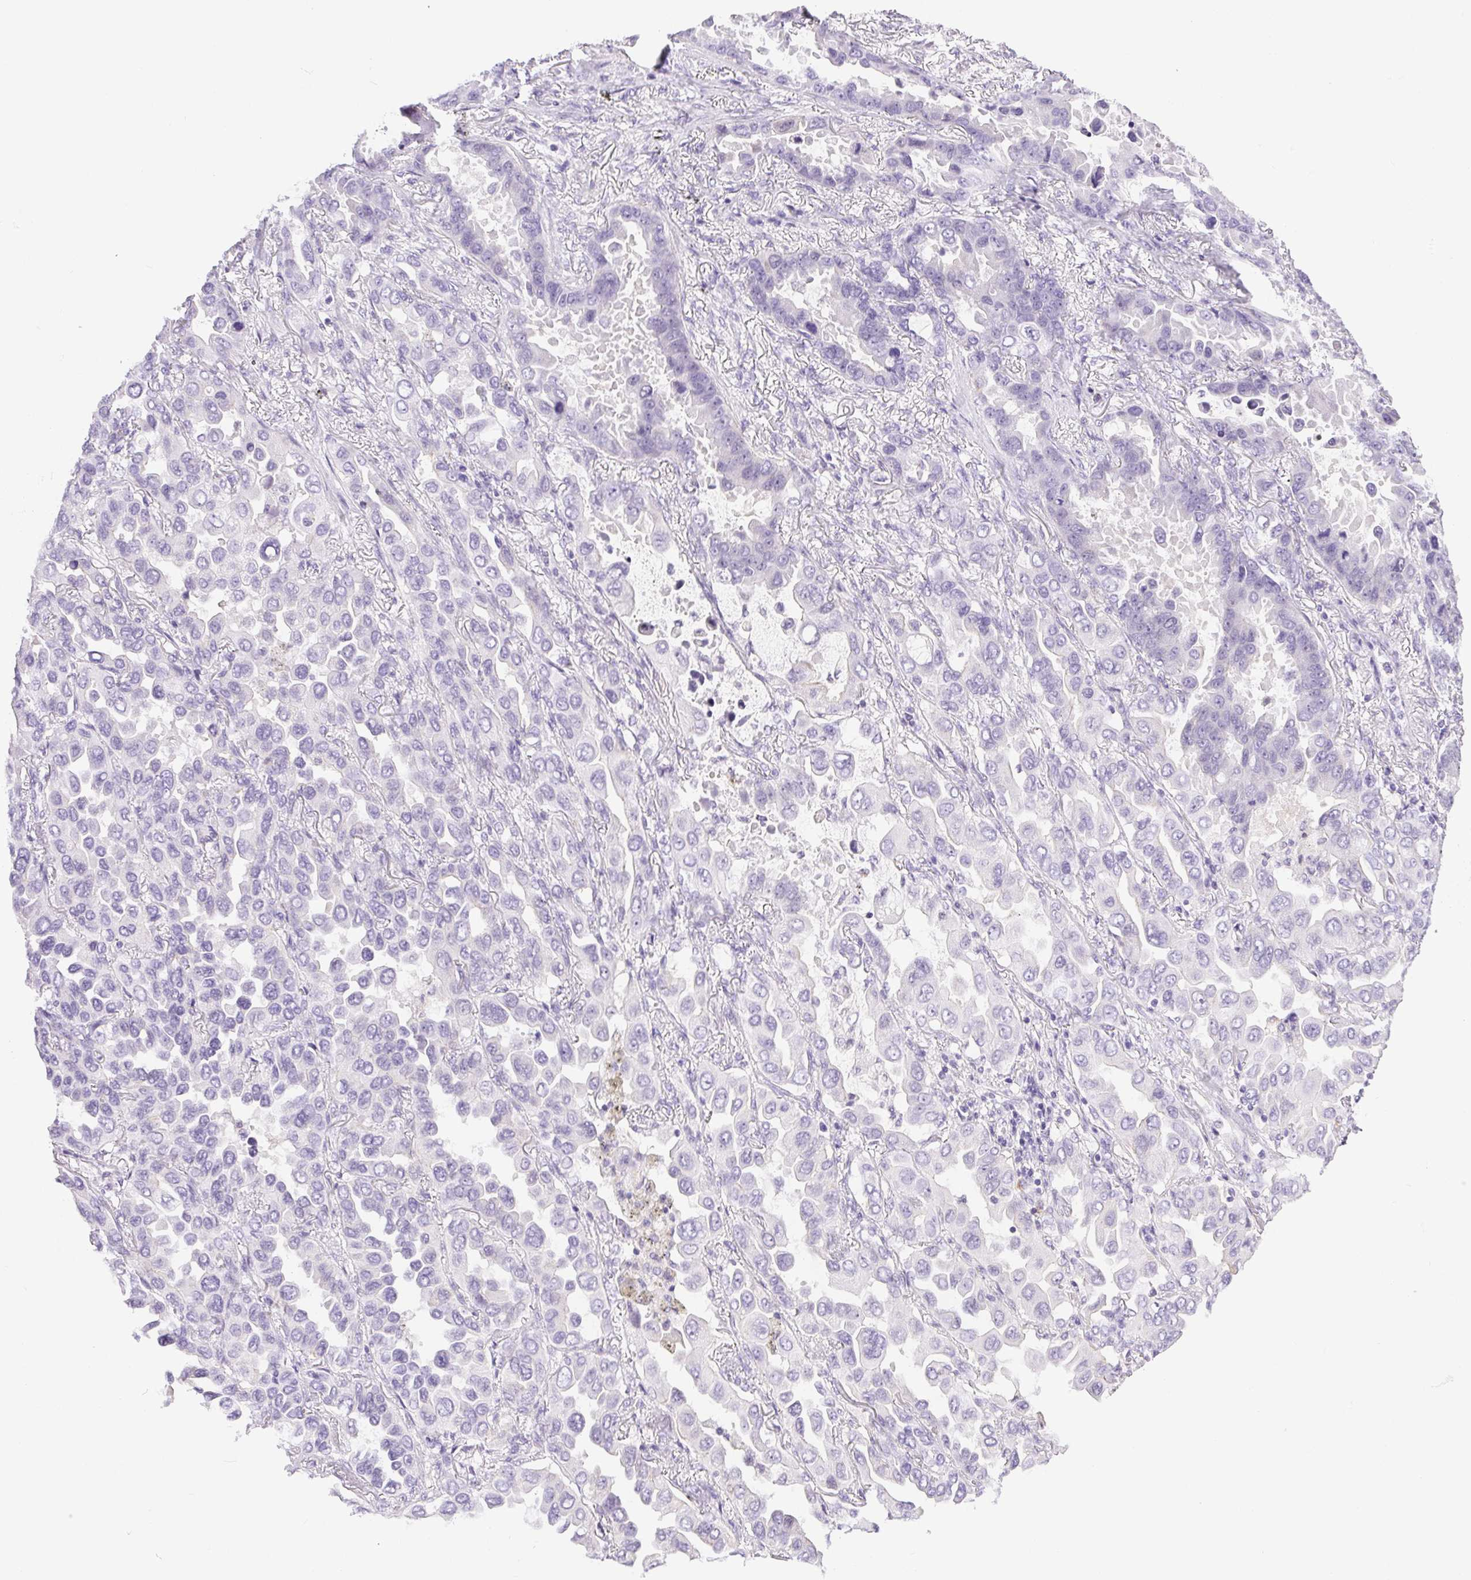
{"staining": {"intensity": "negative", "quantity": "none", "location": "none"}, "tissue": "lung cancer", "cell_type": "Tumor cells", "image_type": "cancer", "snomed": [{"axis": "morphology", "description": "Adenocarcinoma, NOS"}, {"axis": "topography", "description": "Lung"}], "caption": "Tumor cells show no significant staining in adenocarcinoma (lung).", "gene": "C20orf85", "patient": {"sex": "male", "age": 64}}